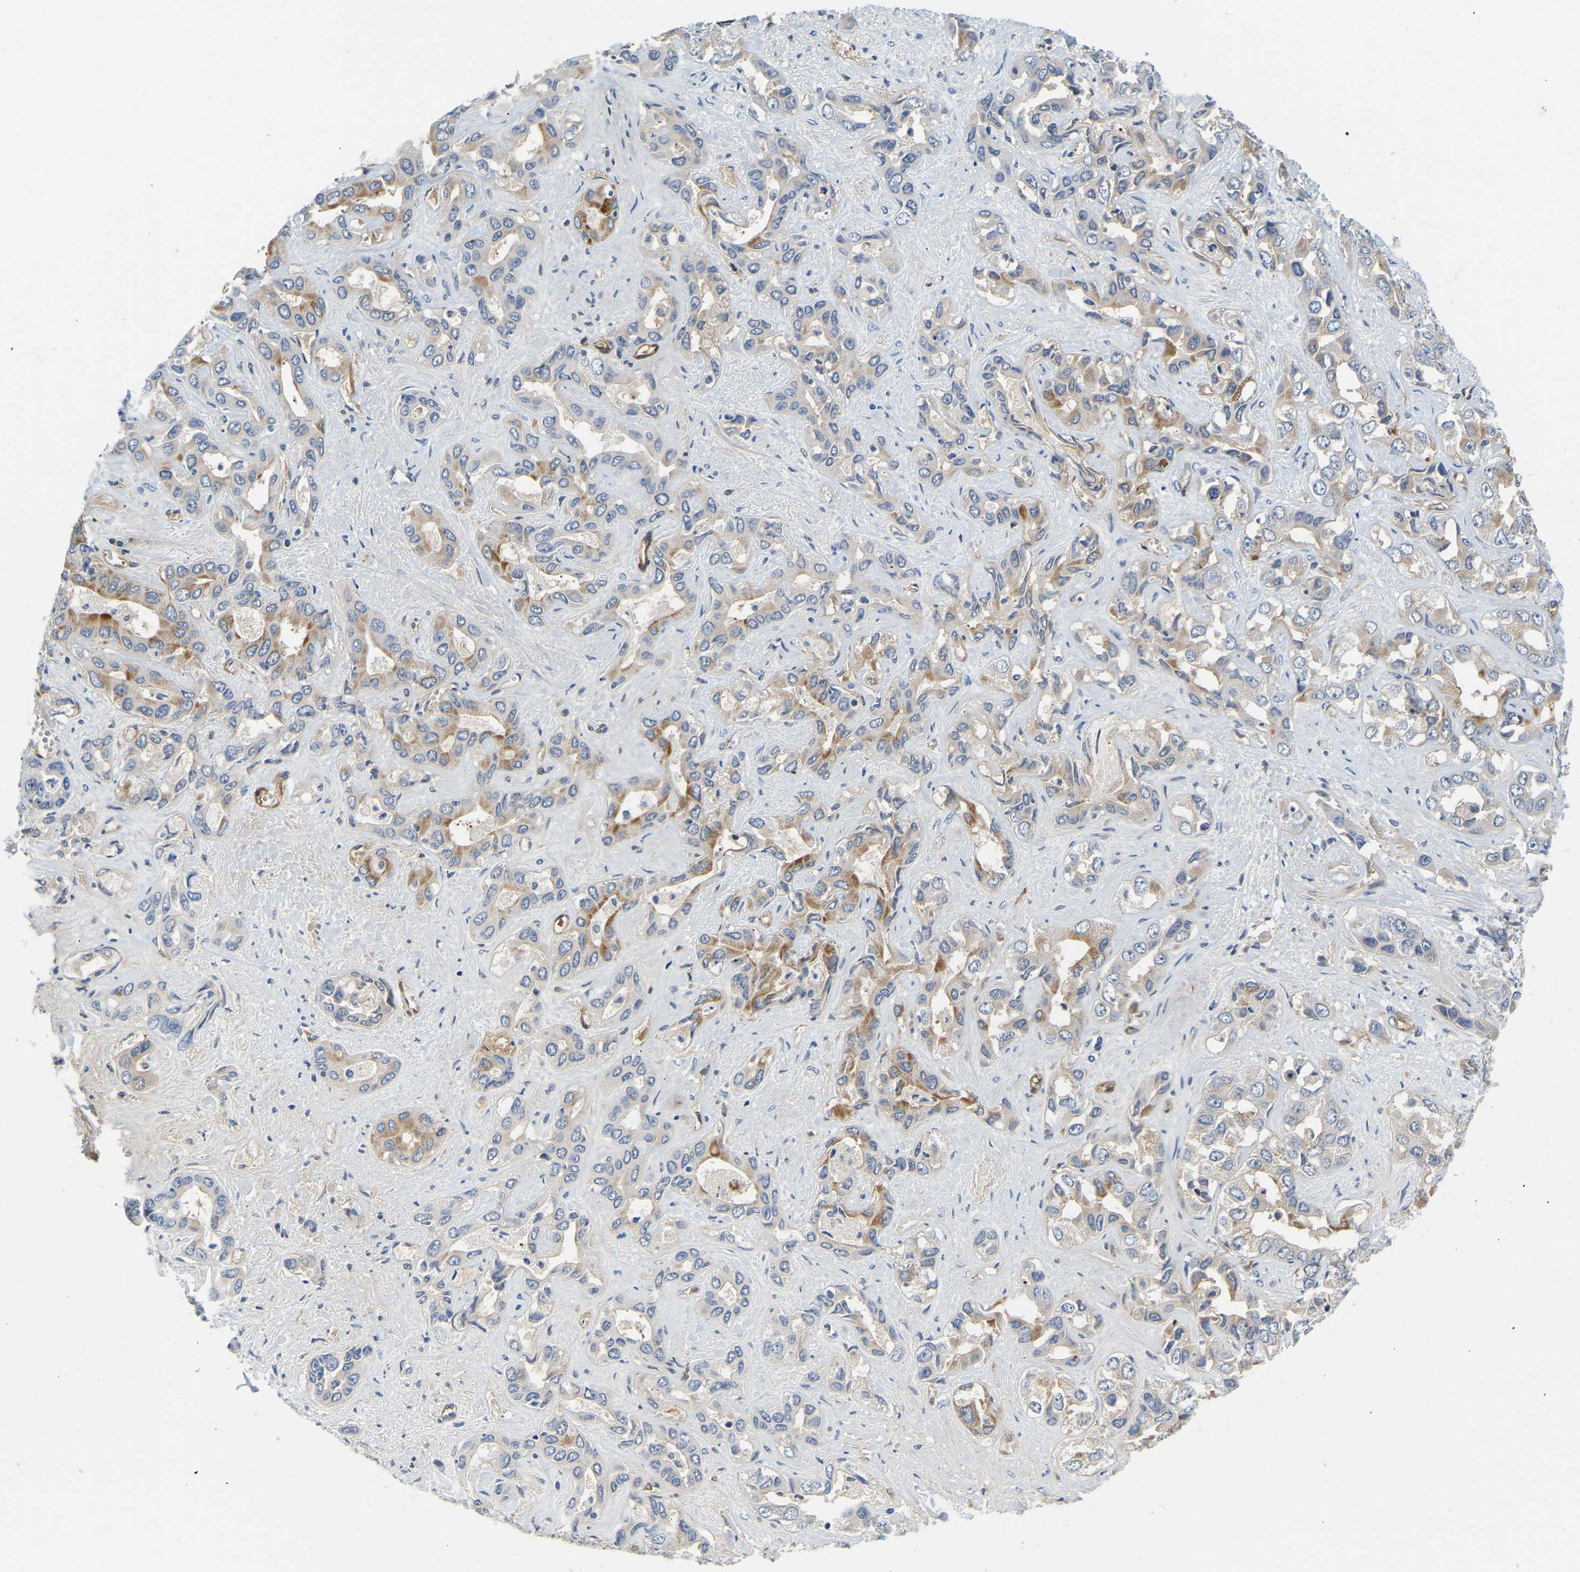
{"staining": {"intensity": "moderate", "quantity": "25%-75%", "location": "cytoplasmic/membranous"}, "tissue": "liver cancer", "cell_type": "Tumor cells", "image_type": "cancer", "snomed": [{"axis": "morphology", "description": "Cholangiocarcinoma"}, {"axis": "topography", "description": "Liver"}], "caption": "A histopathology image of human liver cholangiocarcinoma stained for a protein exhibits moderate cytoplasmic/membranous brown staining in tumor cells. (DAB (3,3'-diaminobenzidine) = brown stain, brightfield microscopy at high magnification).", "gene": "LIAS", "patient": {"sex": "female", "age": 52}}